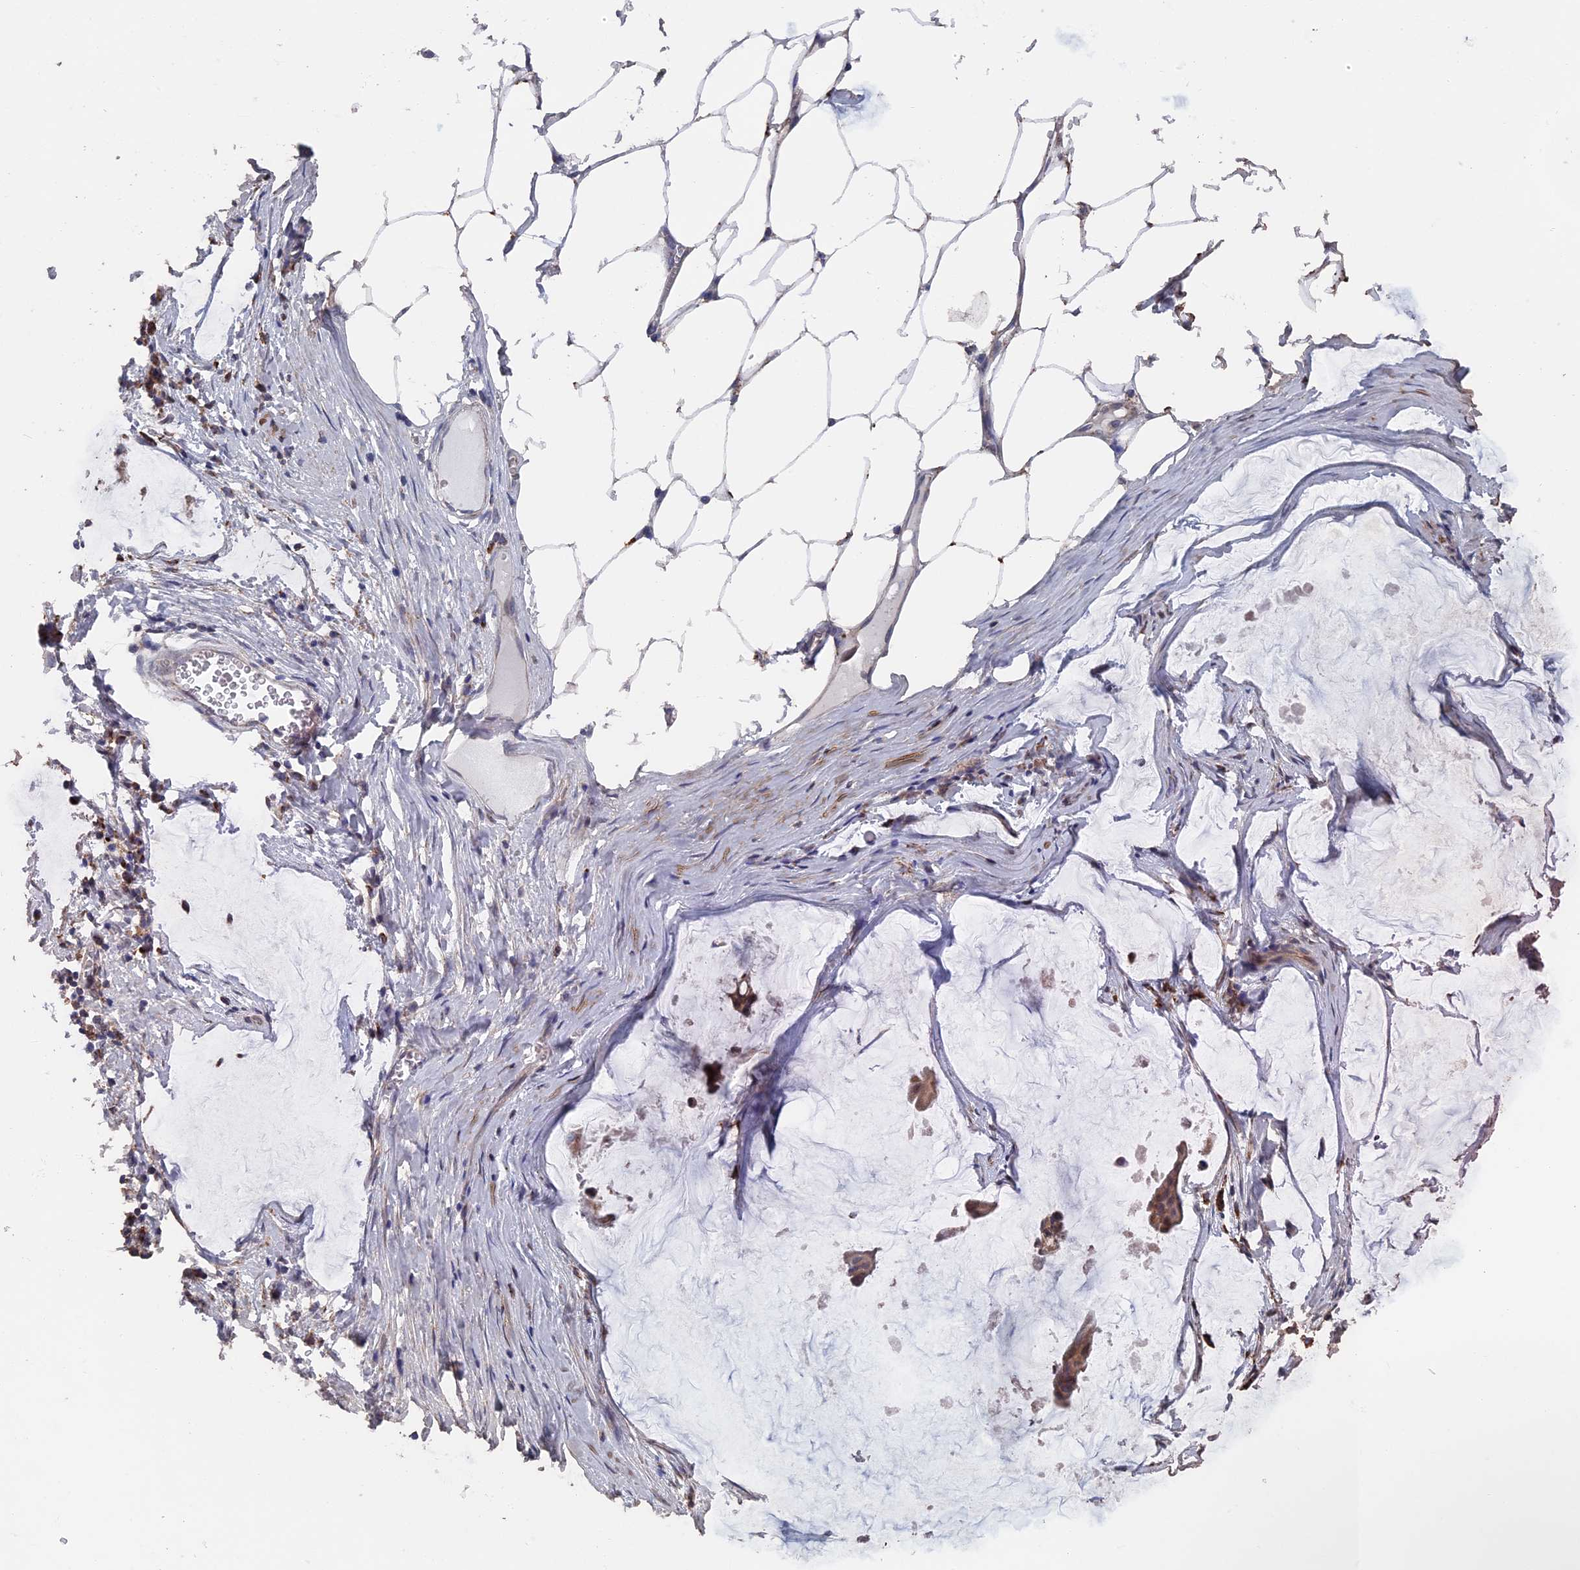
{"staining": {"intensity": "moderate", "quantity": ">75%", "location": "cytoplasmic/membranous"}, "tissue": "ovarian cancer", "cell_type": "Tumor cells", "image_type": "cancer", "snomed": [{"axis": "morphology", "description": "Cystadenocarcinoma, mucinous, NOS"}, {"axis": "topography", "description": "Ovary"}], "caption": "Human ovarian mucinous cystadenocarcinoma stained with a protein marker reveals moderate staining in tumor cells.", "gene": "SMG9", "patient": {"sex": "female", "age": 73}}